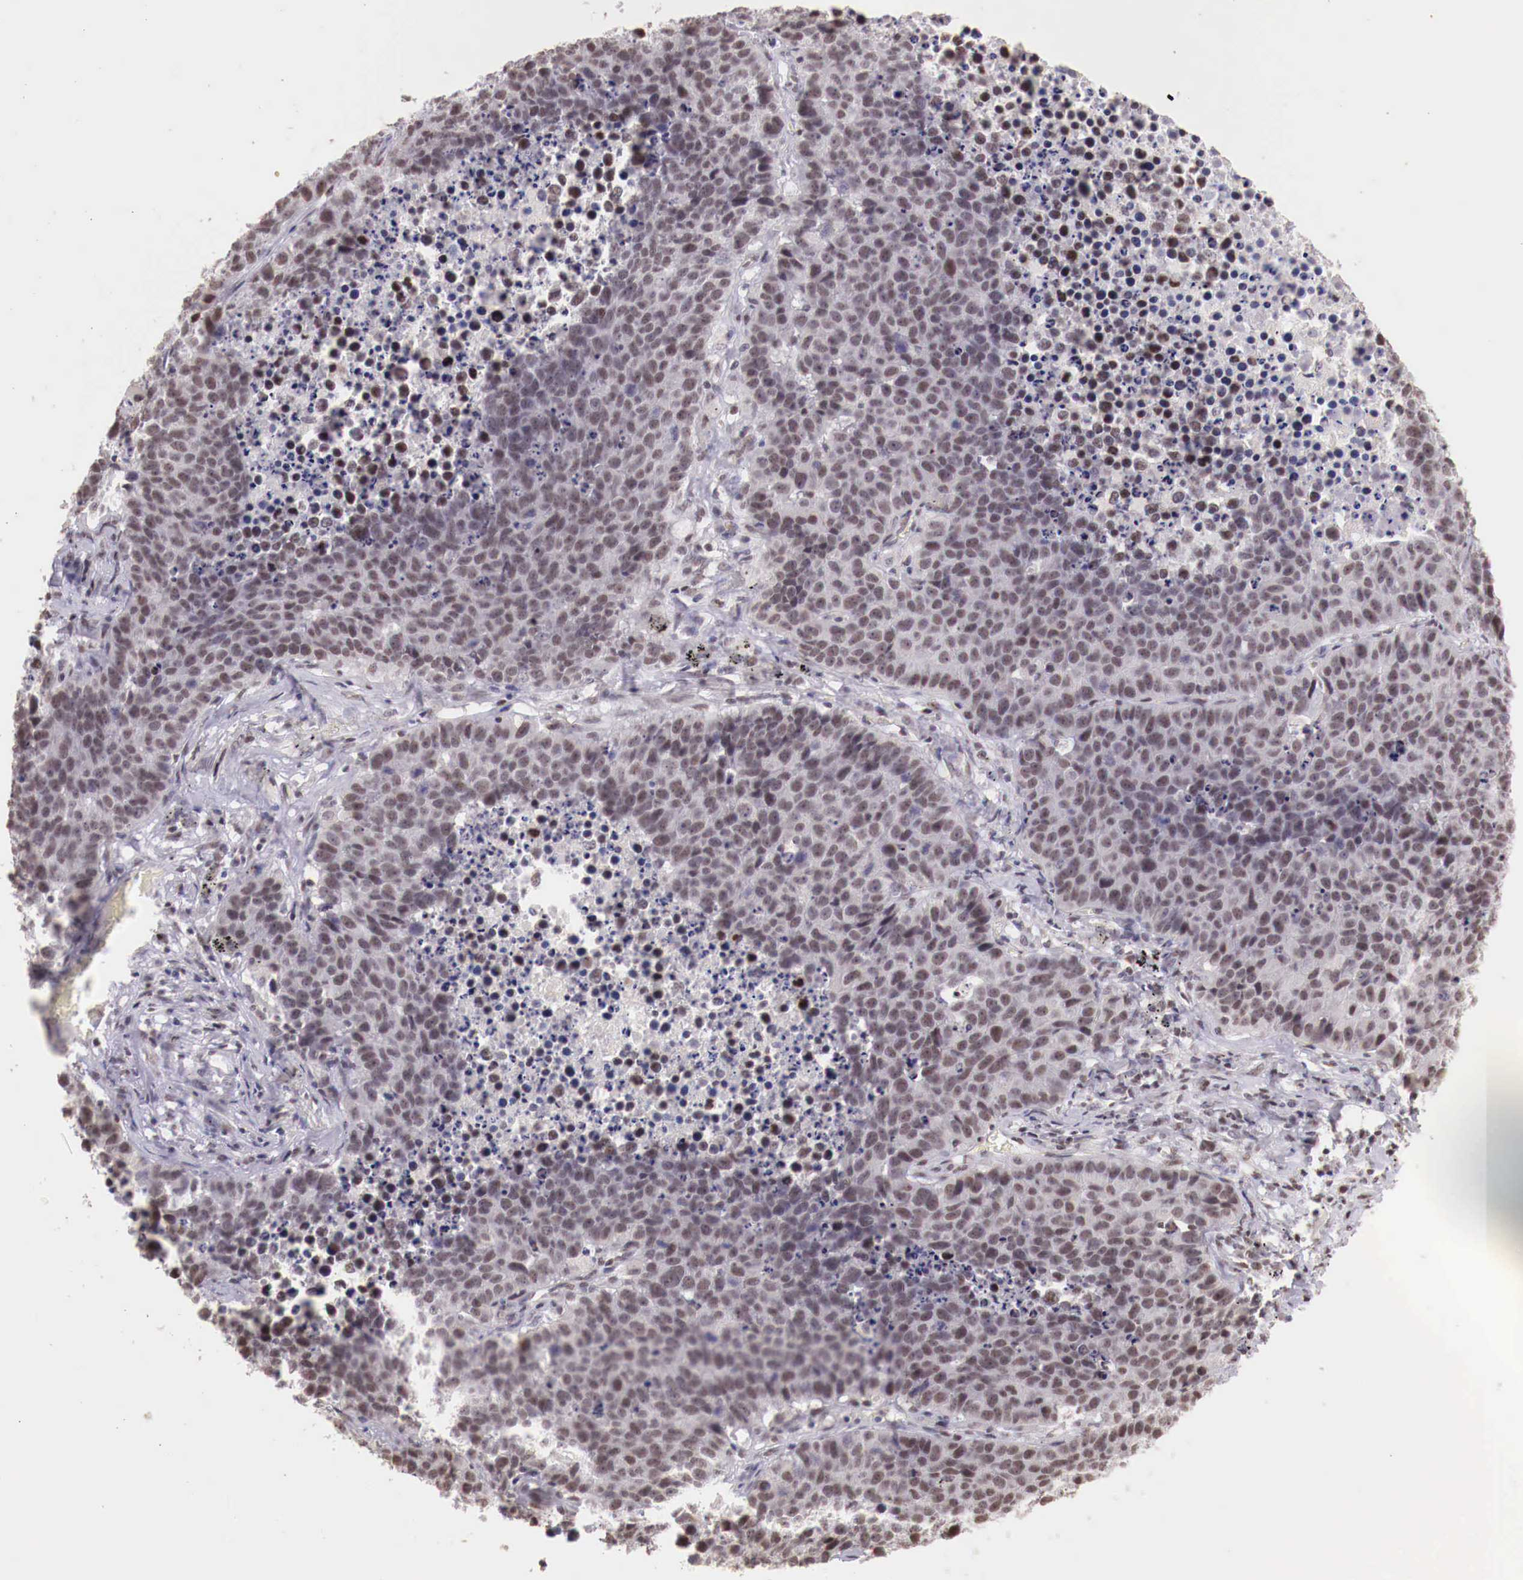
{"staining": {"intensity": "weak", "quantity": "25%-75%", "location": "nuclear"}, "tissue": "lung cancer", "cell_type": "Tumor cells", "image_type": "cancer", "snomed": [{"axis": "morphology", "description": "Carcinoid, malignant, NOS"}, {"axis": "topography", "description": "Lung"}], "caption": "About 25%-75% of tumor cells in lung cancer demonstrate weak nuclear protein positivity as visualized by brown immunohistochemical staining.", "gene": "SP1", "patient": {"sex": "male", "age": 60}}